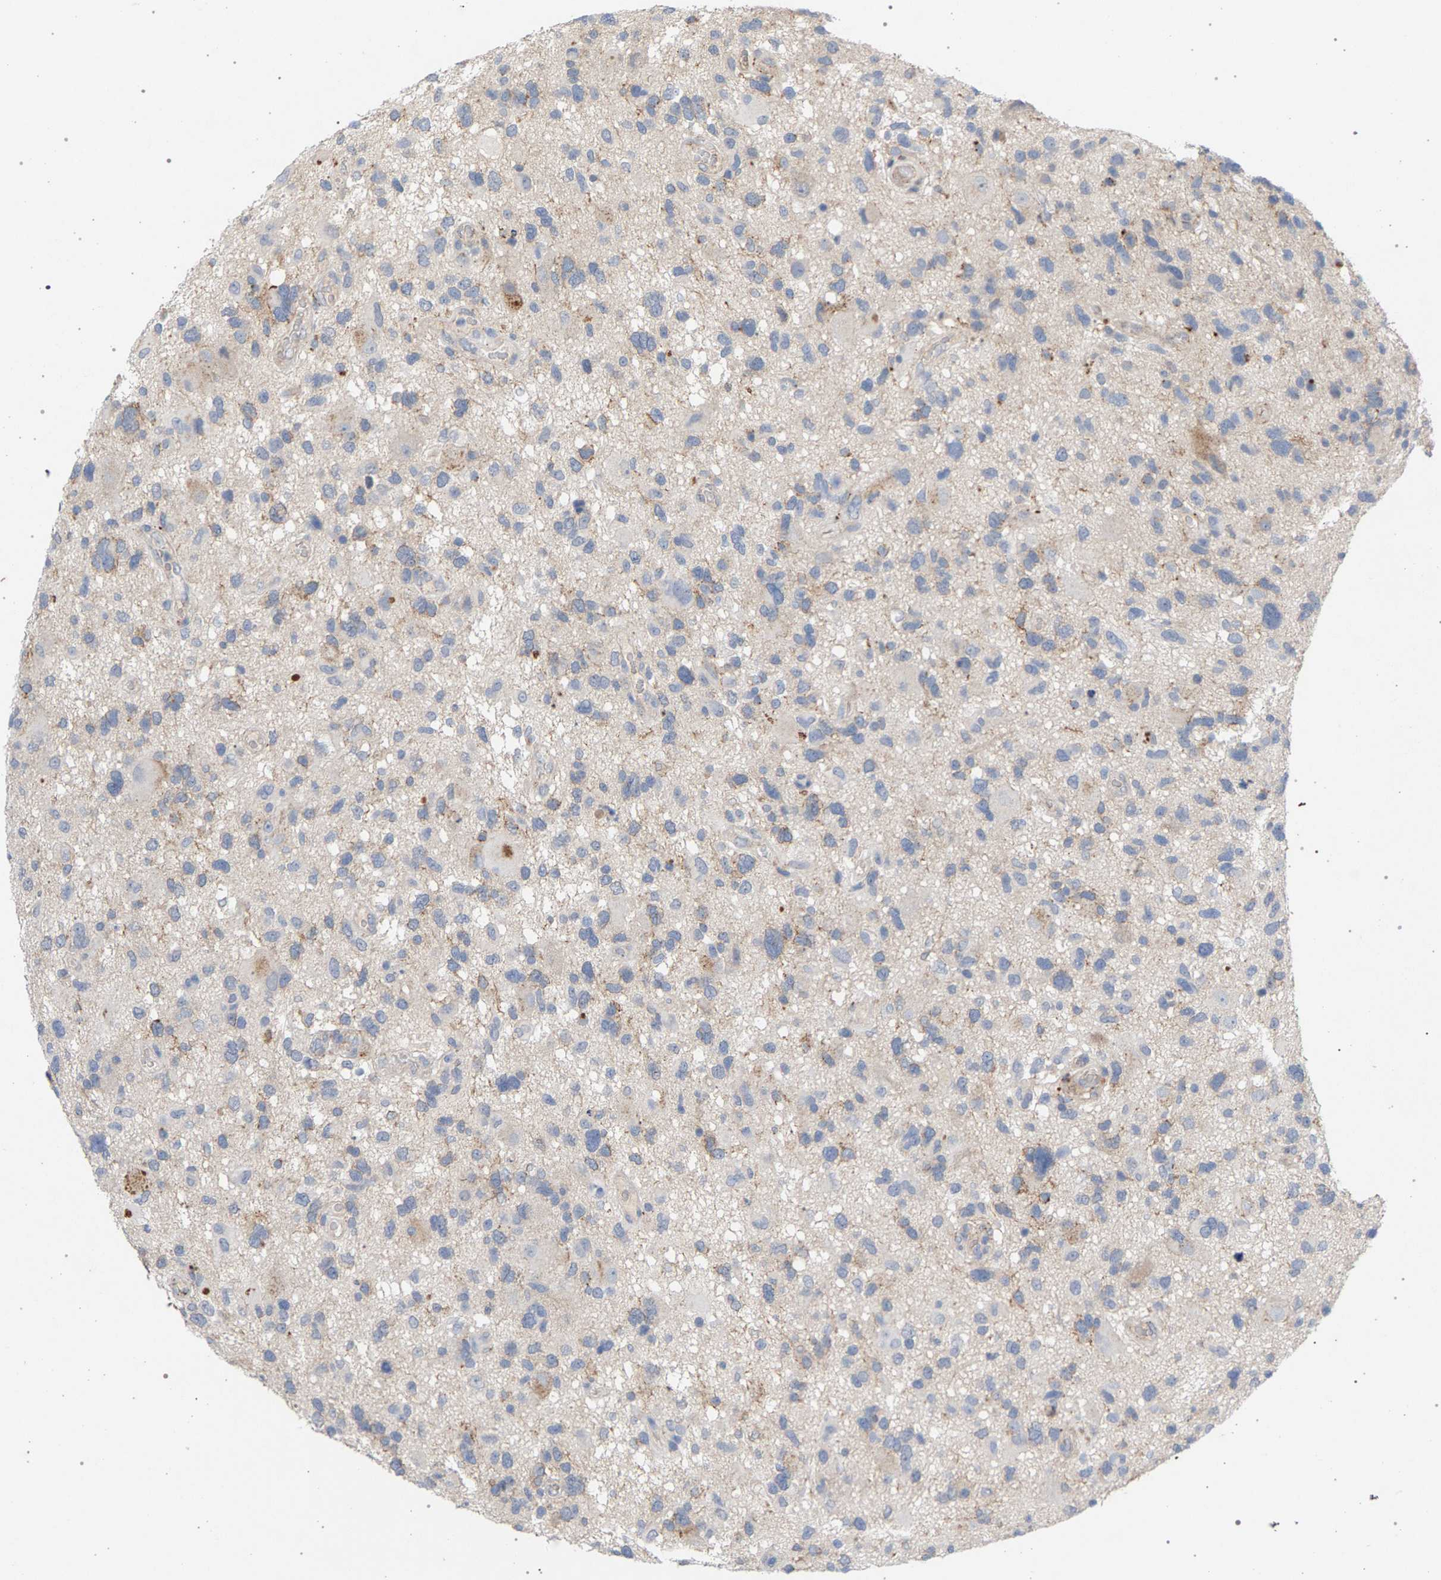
{"staining": {"intensity": "negative", "quantity": "none", "location": "none"}, "tissue": "glioma", "cell_type": "Tumor cells", "image_type": "cancer", "snomed": [{"axis": "morphology", "description": "Glioma, malignant, High grade"}, {"axis": "topography", "description": "Brain"}], "caption": "This is an immunohistochemistry (IHC) image of human glioma. There is no expression in tumor cells.", "gene": "MAMDC2", "patient": {"sex": "male", "age": 33}}